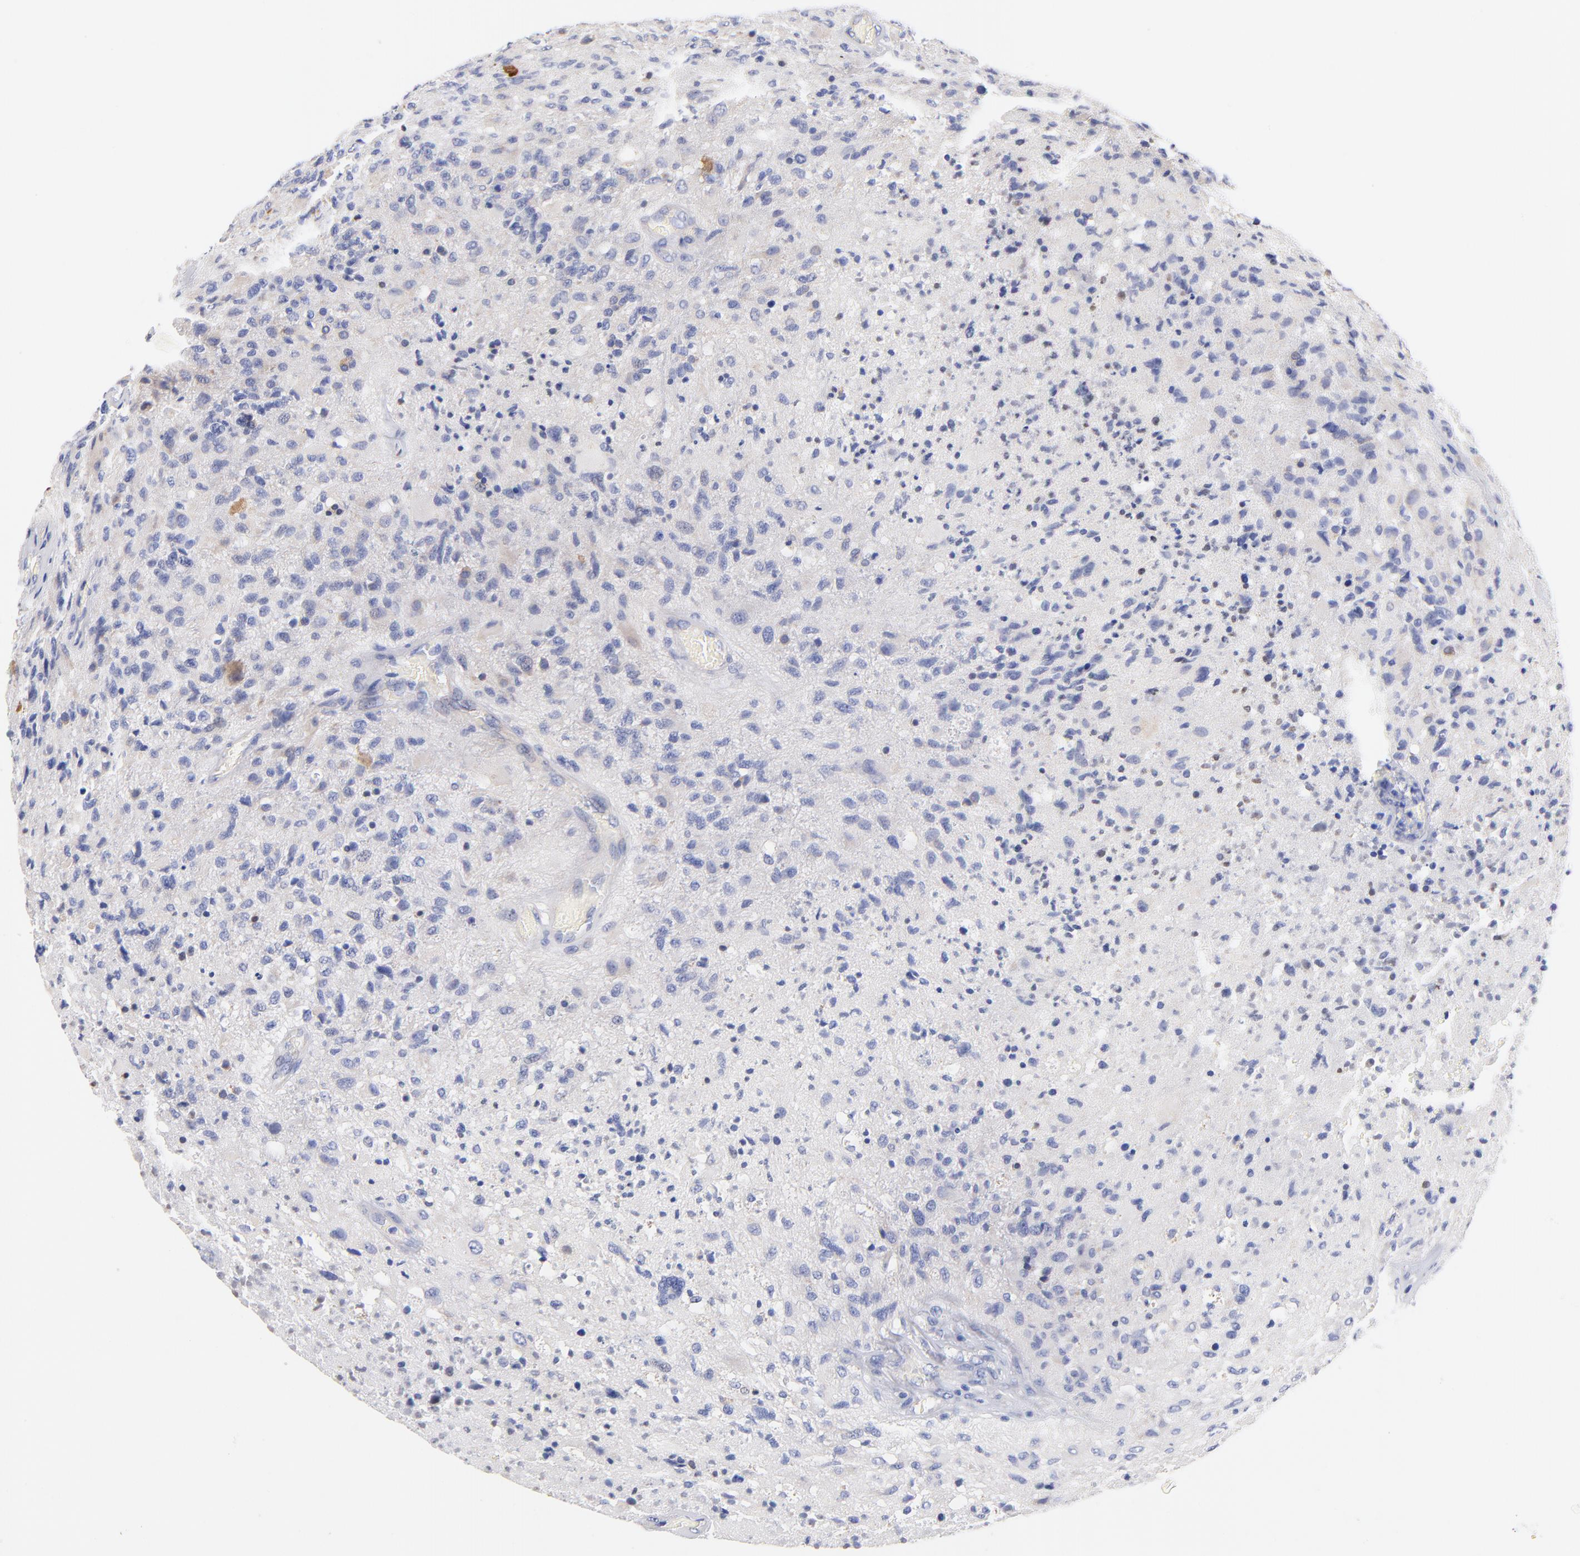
{"staining": {"intensity": "negative", "quantity": "none", "location": "none"}, "tissue": "glioma", "cell_type": "Tumor cells", "image_type": "cancer", "snomed": [{"axis": "morphology", "description": "Glioma, malignant, High grade"}, {"axis": "topography", "description": "Brain"}], "caption": "Immunohistochemistry (IHC) image of neoplastic tissue: glioma stained with DAB reveals no significant protein expression in tumor cells.", "gene": "HS3ST1", "patient": {"sex": "male", "age": 69}}